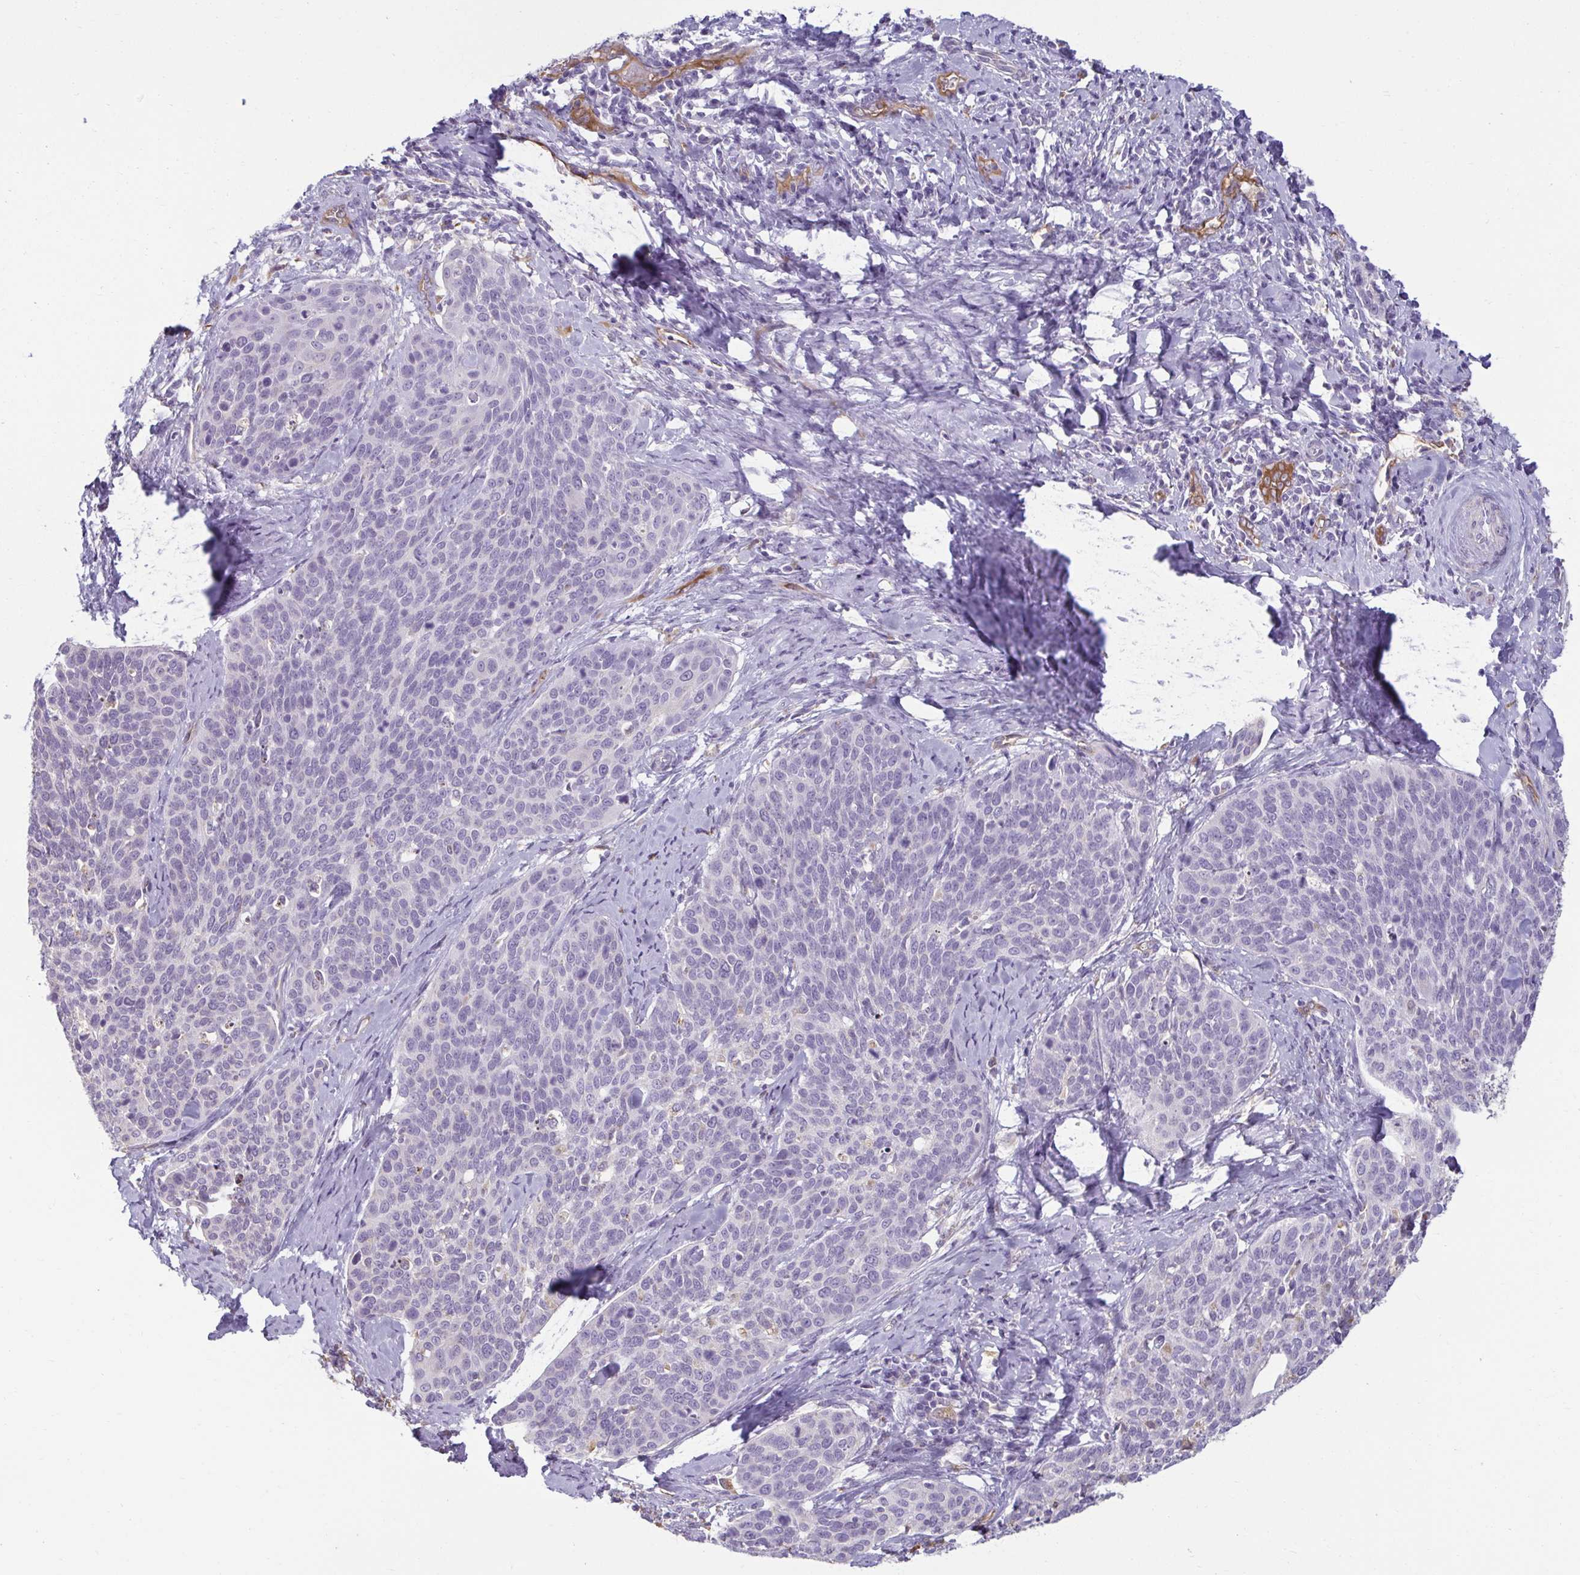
{"staining": {"intensity": "negative", "quantity": "none", "location": "none"}, "tissue": "cervical cancer", "cell_type": "Tumor cells", "image_type": "cancer", "snomed": [{"axis": "morphology", "description": "Squamous cell carcinoma, NOS"}, {"axis": "topography", "description": "Cervix"}], "caption": "A photomicrograph of cervical cancer stained for a protein displays no brown staining in tumor cells.", "gene": "PDE2A", "patient": {"sex": "female", "age": 69}}